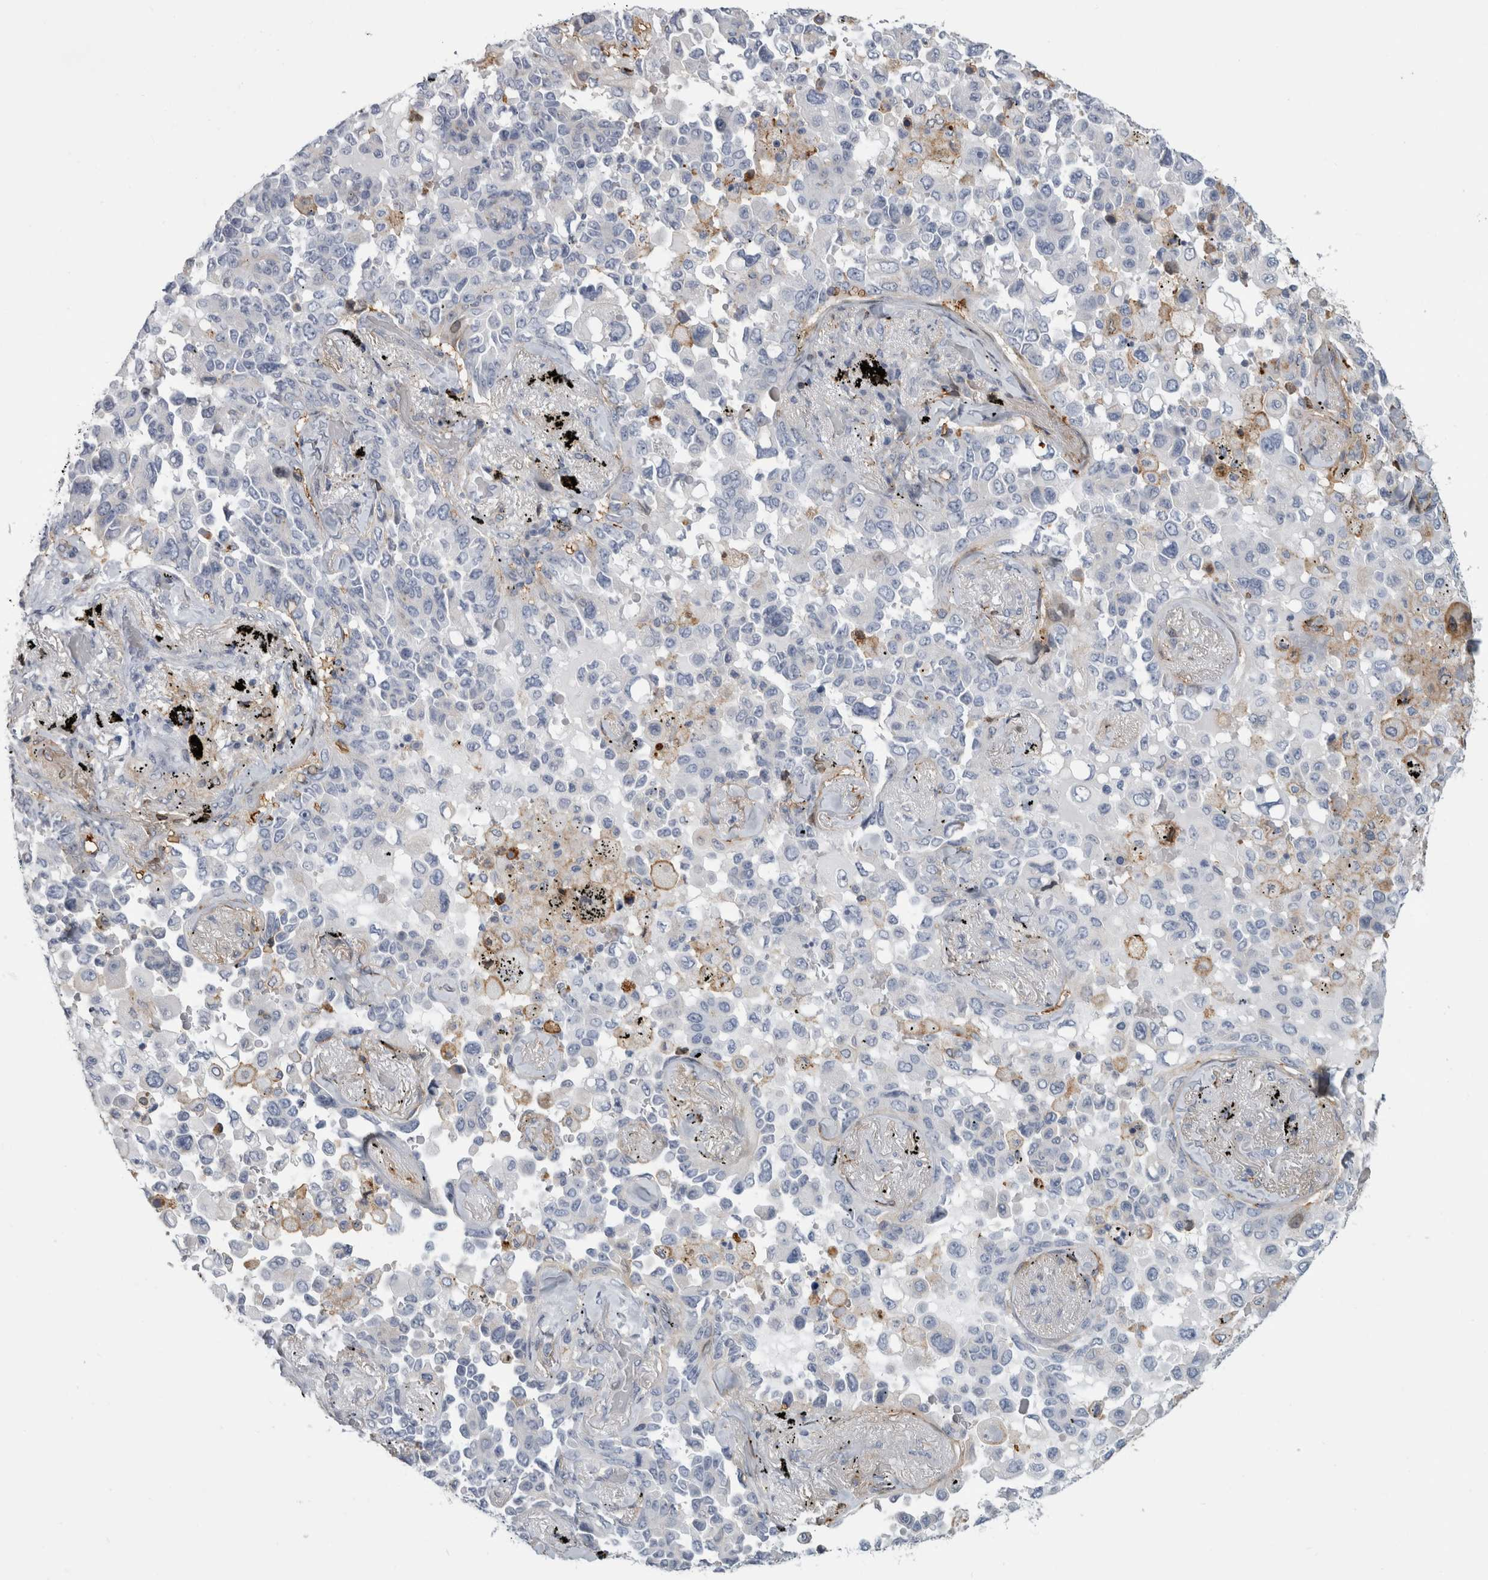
{"staining": {"intensity": "negative", "quantity": "none", "location": "none"}, "tissue": "lung cancer", "cell_type": "Tumor cells", "image_type": "cancer", "snomed": [{"axis": "morphology", "description": "Adenocarcinoma, NOS"}, {"axis": "topography", "description": "Lung"}], "caption": "Human lung adenocarcinoma stained for a protein using immunohistochemistry exhibits no expression in tumor cells.", "gene": "DNAJC24", "patient": {"sex": "female", "age": 67}}